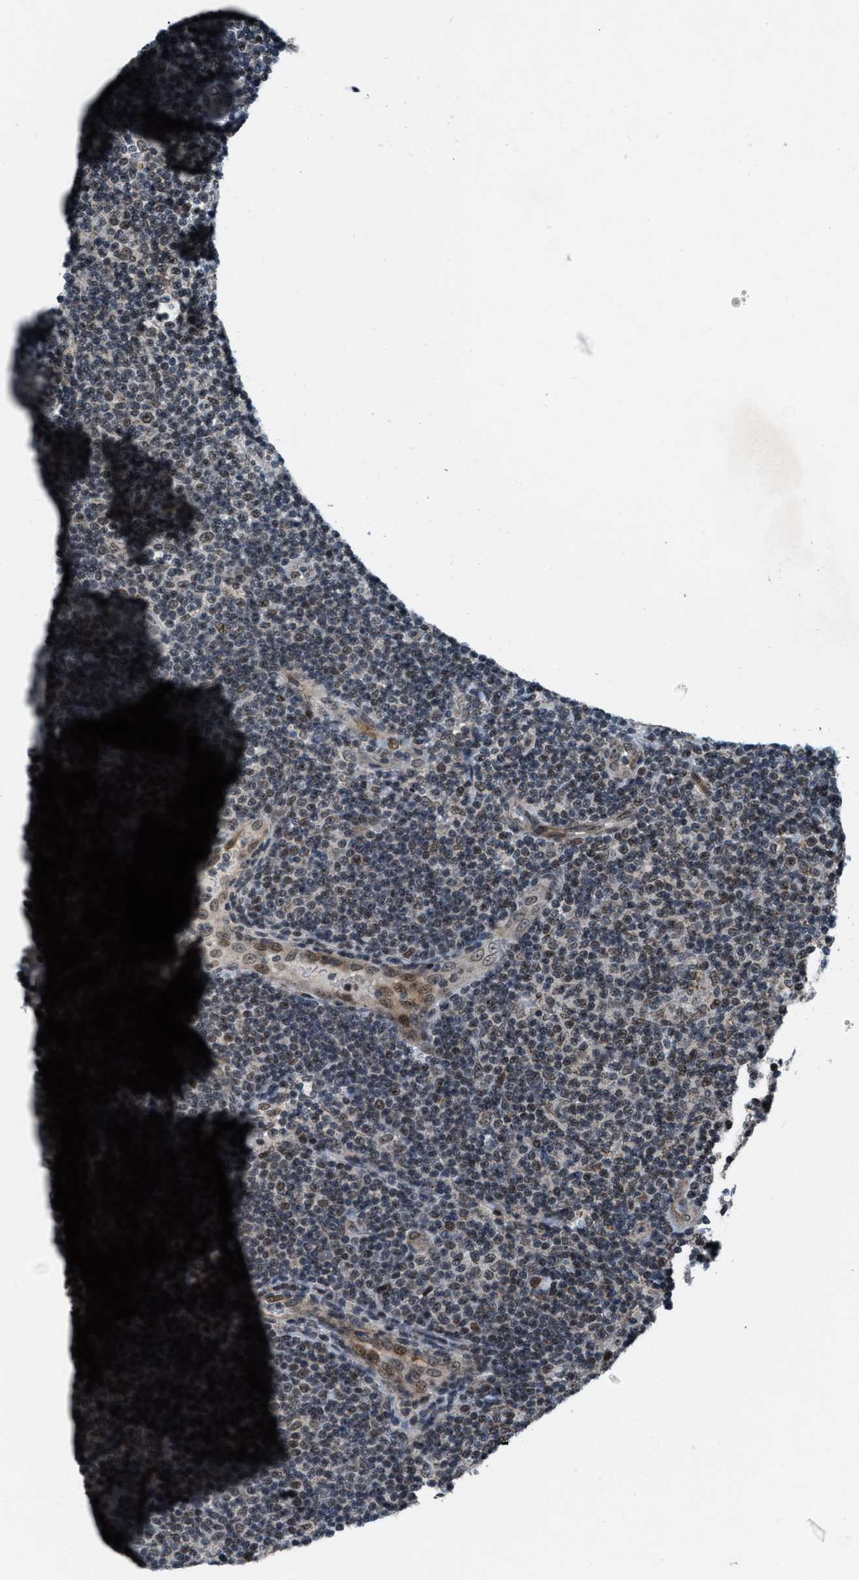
{"staining": {"intensity": "weak", "quantity": "25%-75%", "location": "nuclear"}, "tissue": "lymphoma", "cell_type": "Tumor cells", "image_type": "cancer", "snomed": [{"axis": "morphology", "description": "Malignant lymphoma, non-Hodgkin's type, Low grade"}, {"axis": "topography", "description": "Lymph node"}], "caption": "Human lymphoma stained with a brown dye shows weak nuclear positive expression in about 25%-75% of tumor cells.", "gene": "ZNHIT1", "patient": {"sex": "male", "age": 83}}